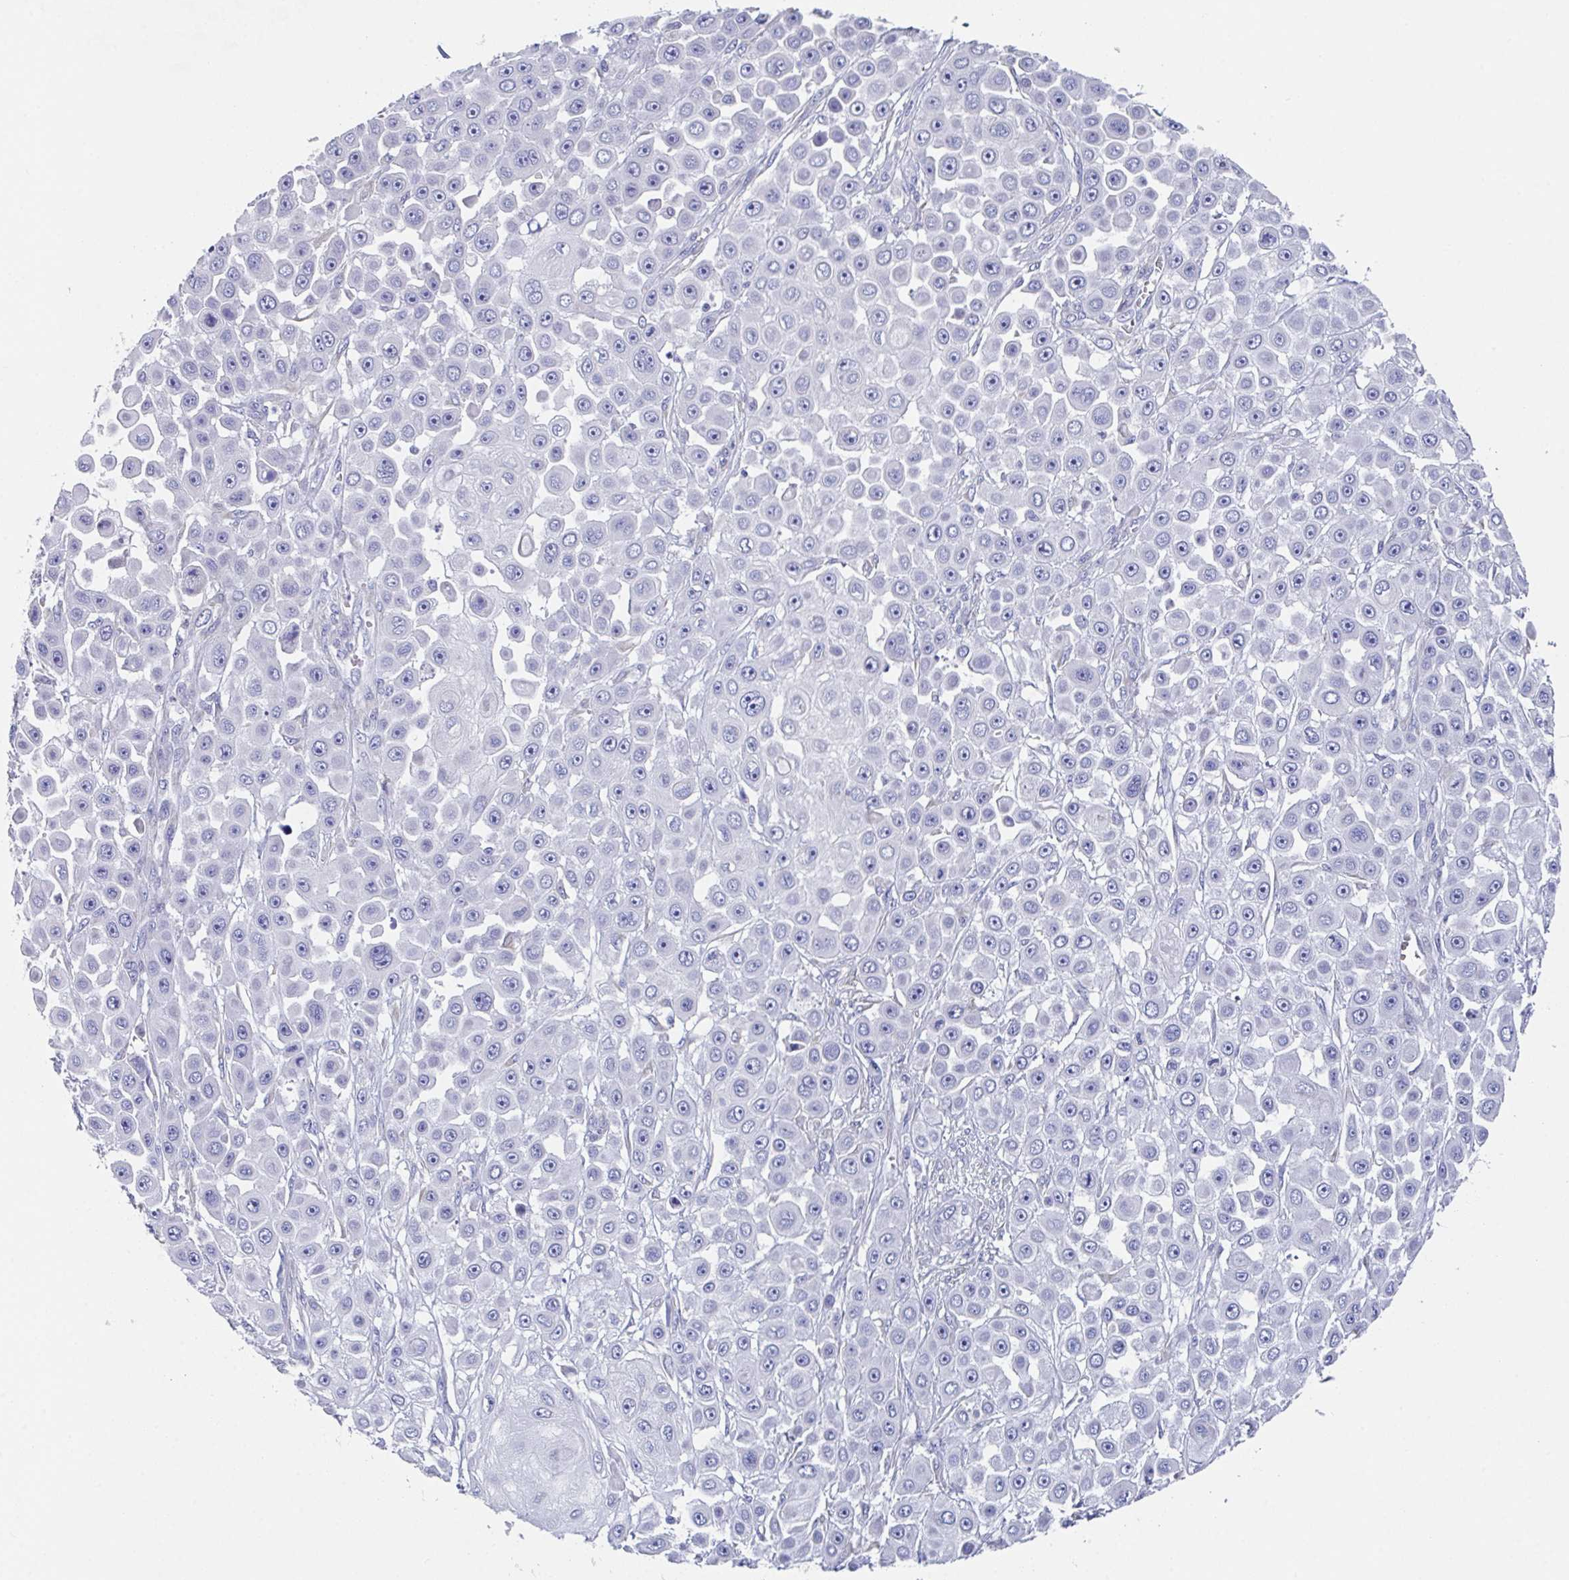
{"staining": {"intensity": "negative", "quantity": "none", "location": "none"}, "tissue": "skin cancer", "cell_type": "Tumor cells", "image_type": "cancer", "snomed": [{"axis": "morphology", "description": "Squamous cell carcinoma, NOS"}, {"axis": "topography", "description": "Skin"}], "caption": "High magnification brightfield microscopy of skin cancer stained with DAB (brown) and counterstained with hematoxylin (blue): tumor cells show no significant expression.", "gene": "LRRC58", "patient": {"sex": "male", "age": 67}}